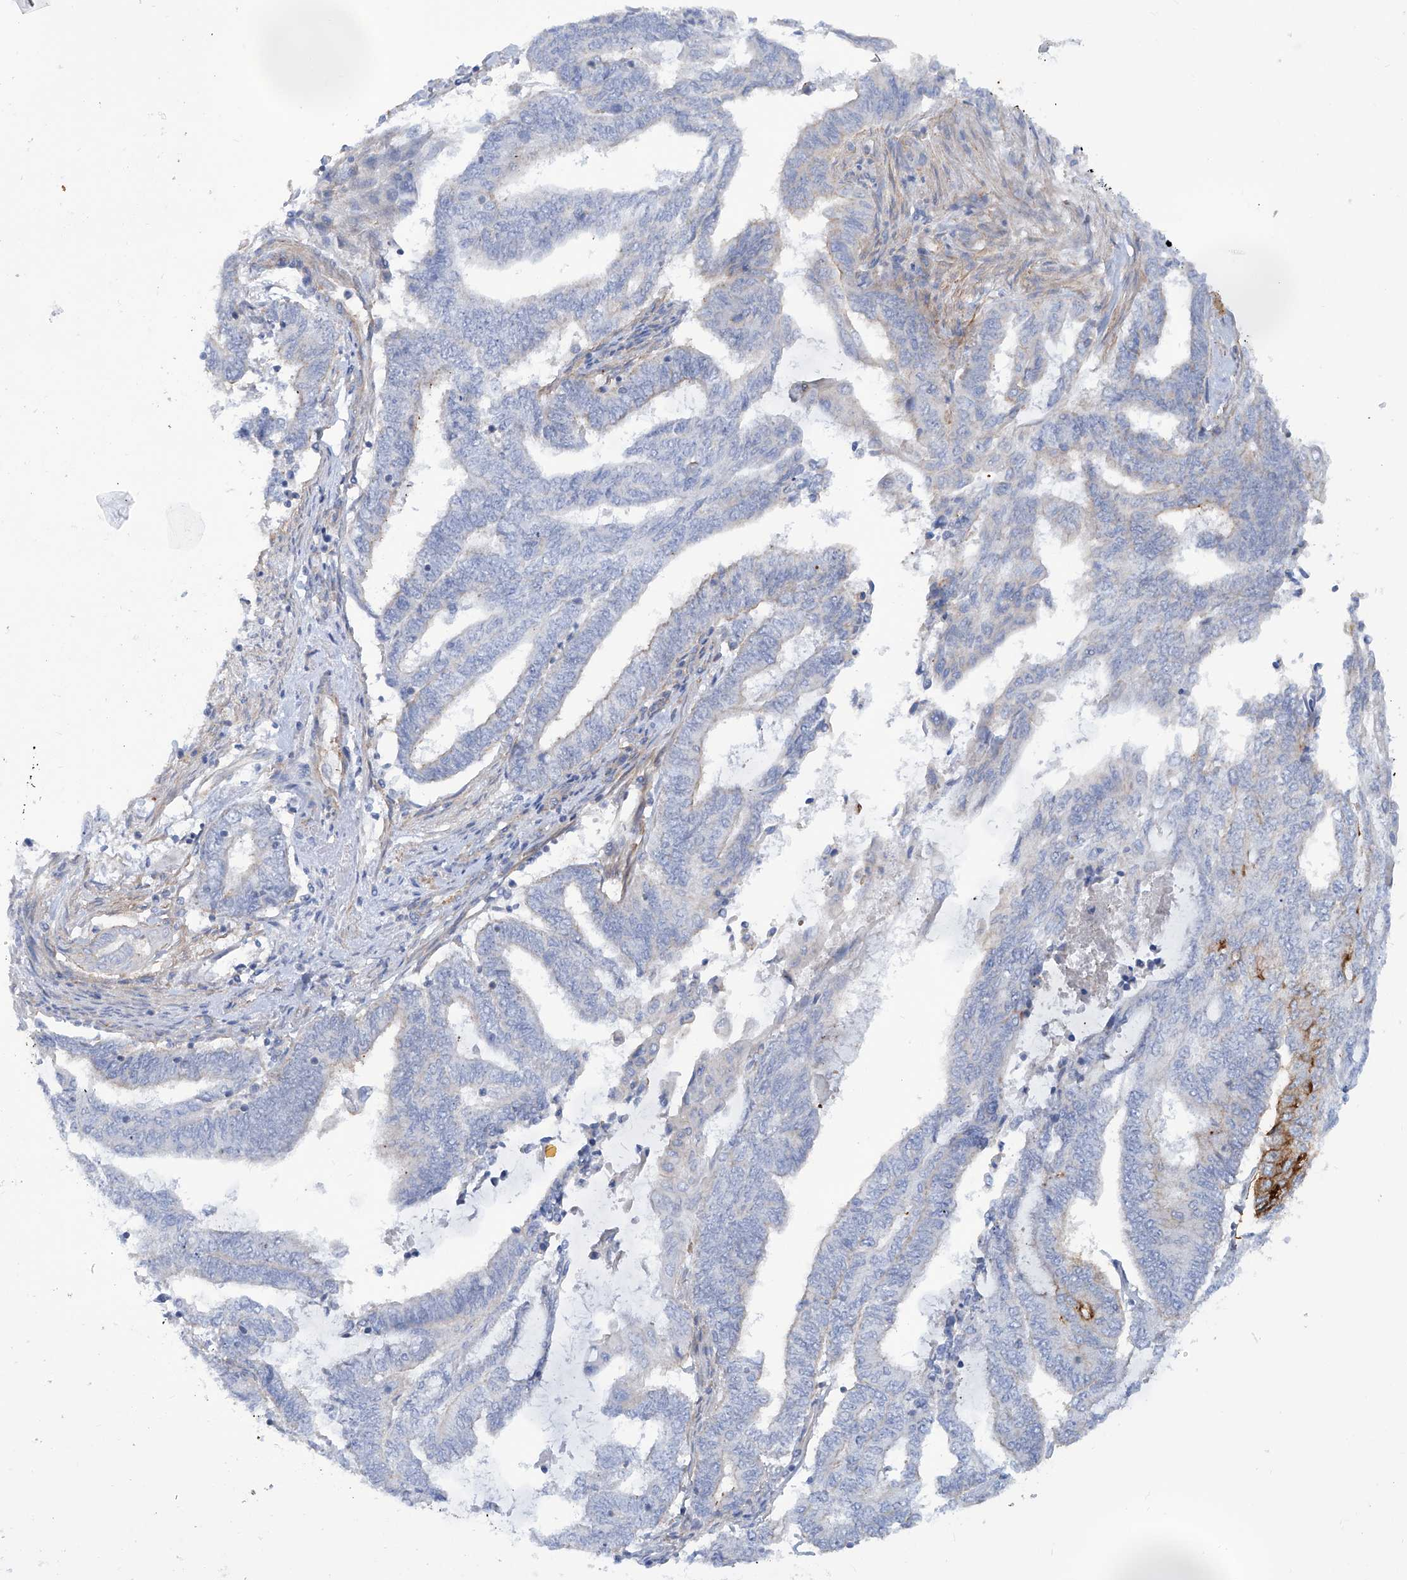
{"staining": {"intensity": "negative", "quantity": "none", "location": "none"}, "tissue": "endometrial cancer", "cell_type": "Tumor cells", "image_type": "cancer", "snomed": [{"axis": "morphology", "description": "Adenocarcinoma, NOS"}, {"axis": "topography", "description": "Uterus"}, {"axis": "topography", "description": "Endometrium"}], "caption": "There is no significant expression in tumor cells of adenocarcinoma (endometrial).", "gene": "TMEM209", "patient": {"sex": "female", "age": 70}}